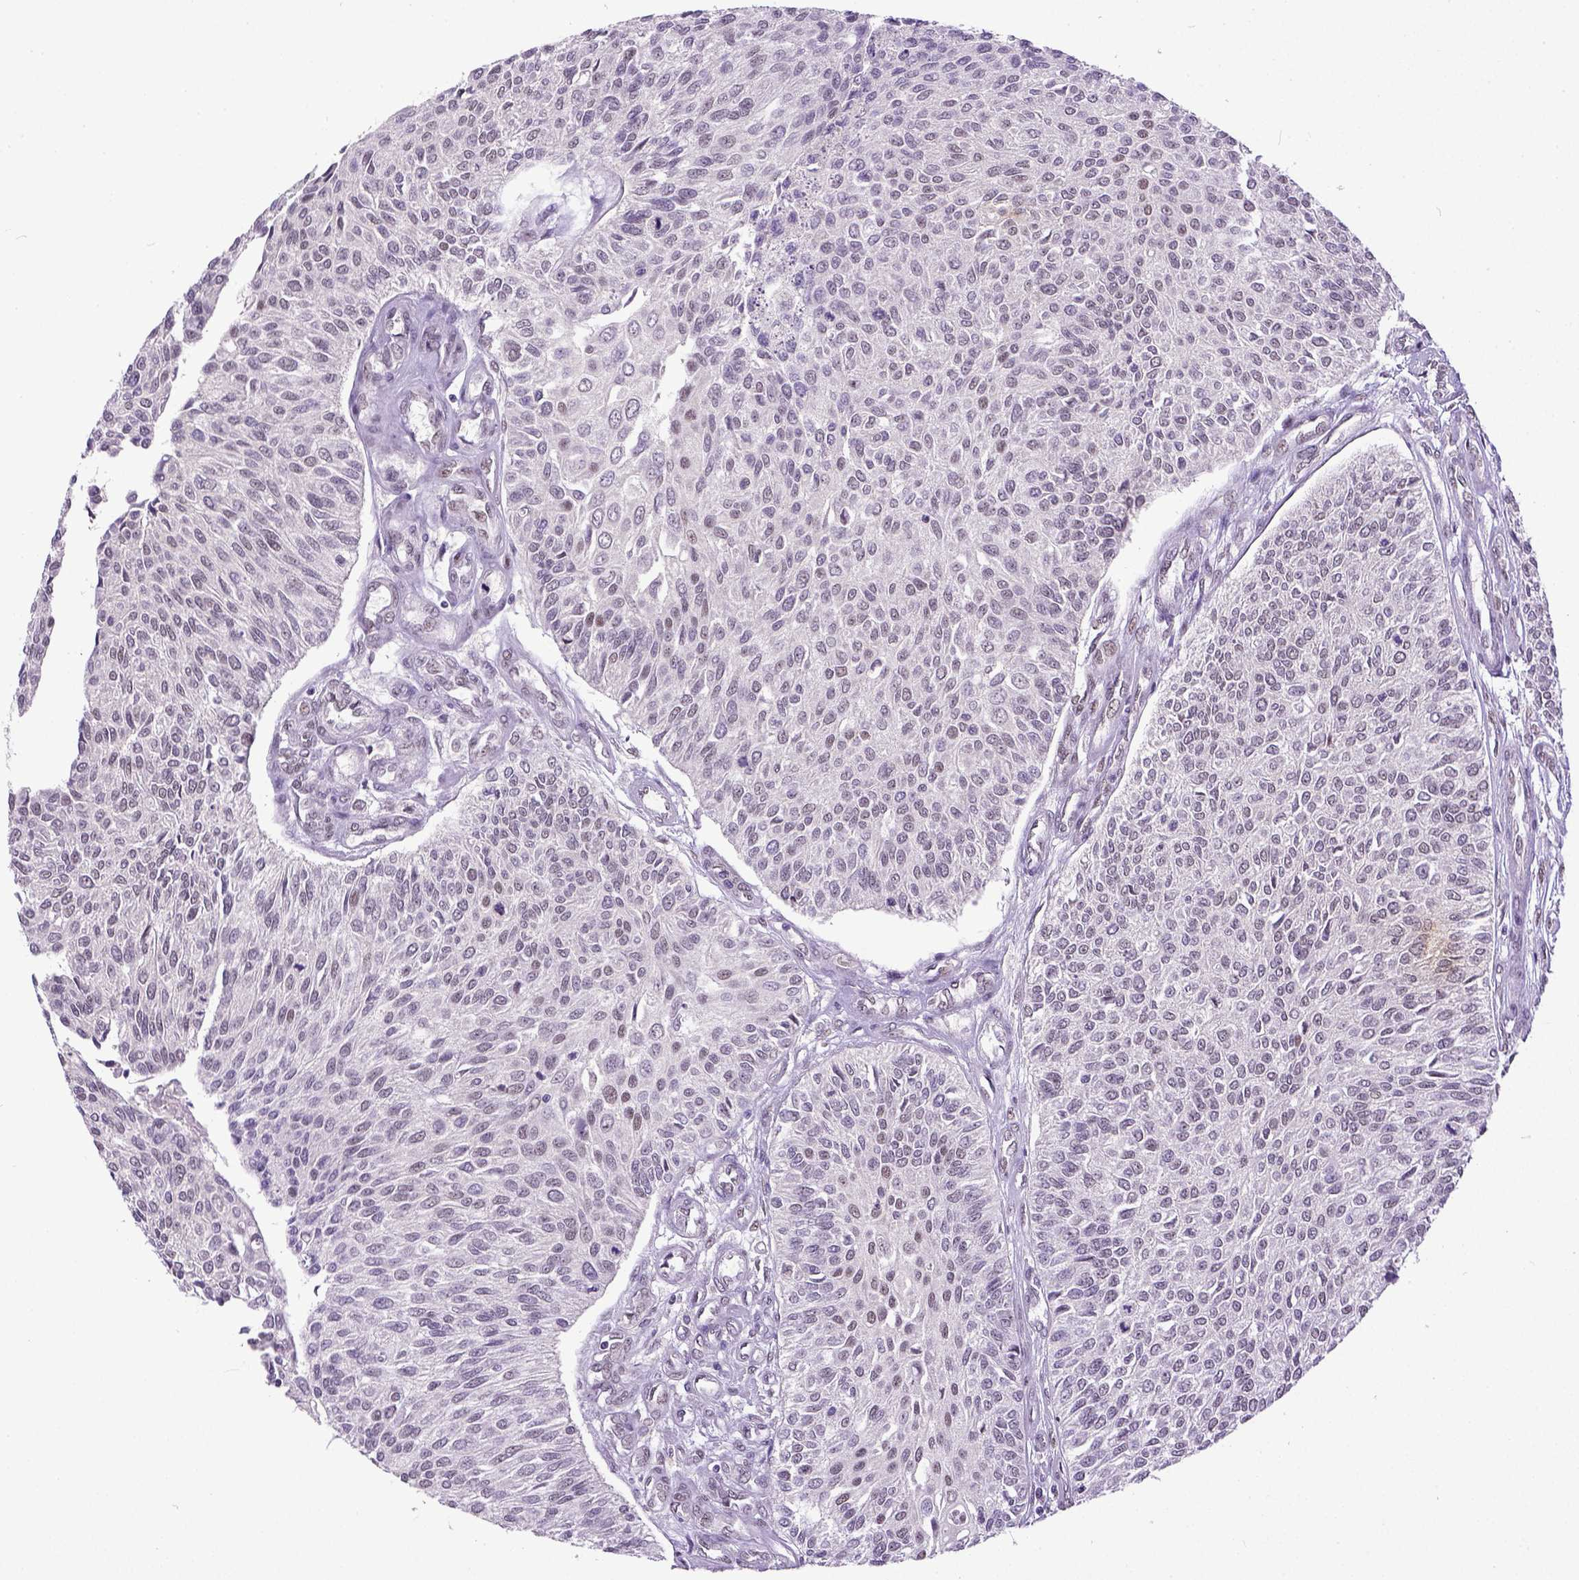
{"staining": {"intensity": "negative", "quantity": "none", "location": "none"}, "tissue": "urothelial cancer", "cell_type": "Tumor cells", "image_type": "cancer", "snomed": [{"axis": "morphology", "description": "Urothelial carcinoma, NOS"}, {"axis": "topography", "description": "Urinary bladder"}], "caption": "DAB (3,3'-diaminobenzidine) immunohistochemical staining of human transitional cell carcinoma displays no significant expression in tumor cells. (Brightfield microscopy of DAB (3,3'-diaminobenzidine) IHC at high magnification).", "gene": "ERCC1", "patient": {"sex": "male", "age": 55}}